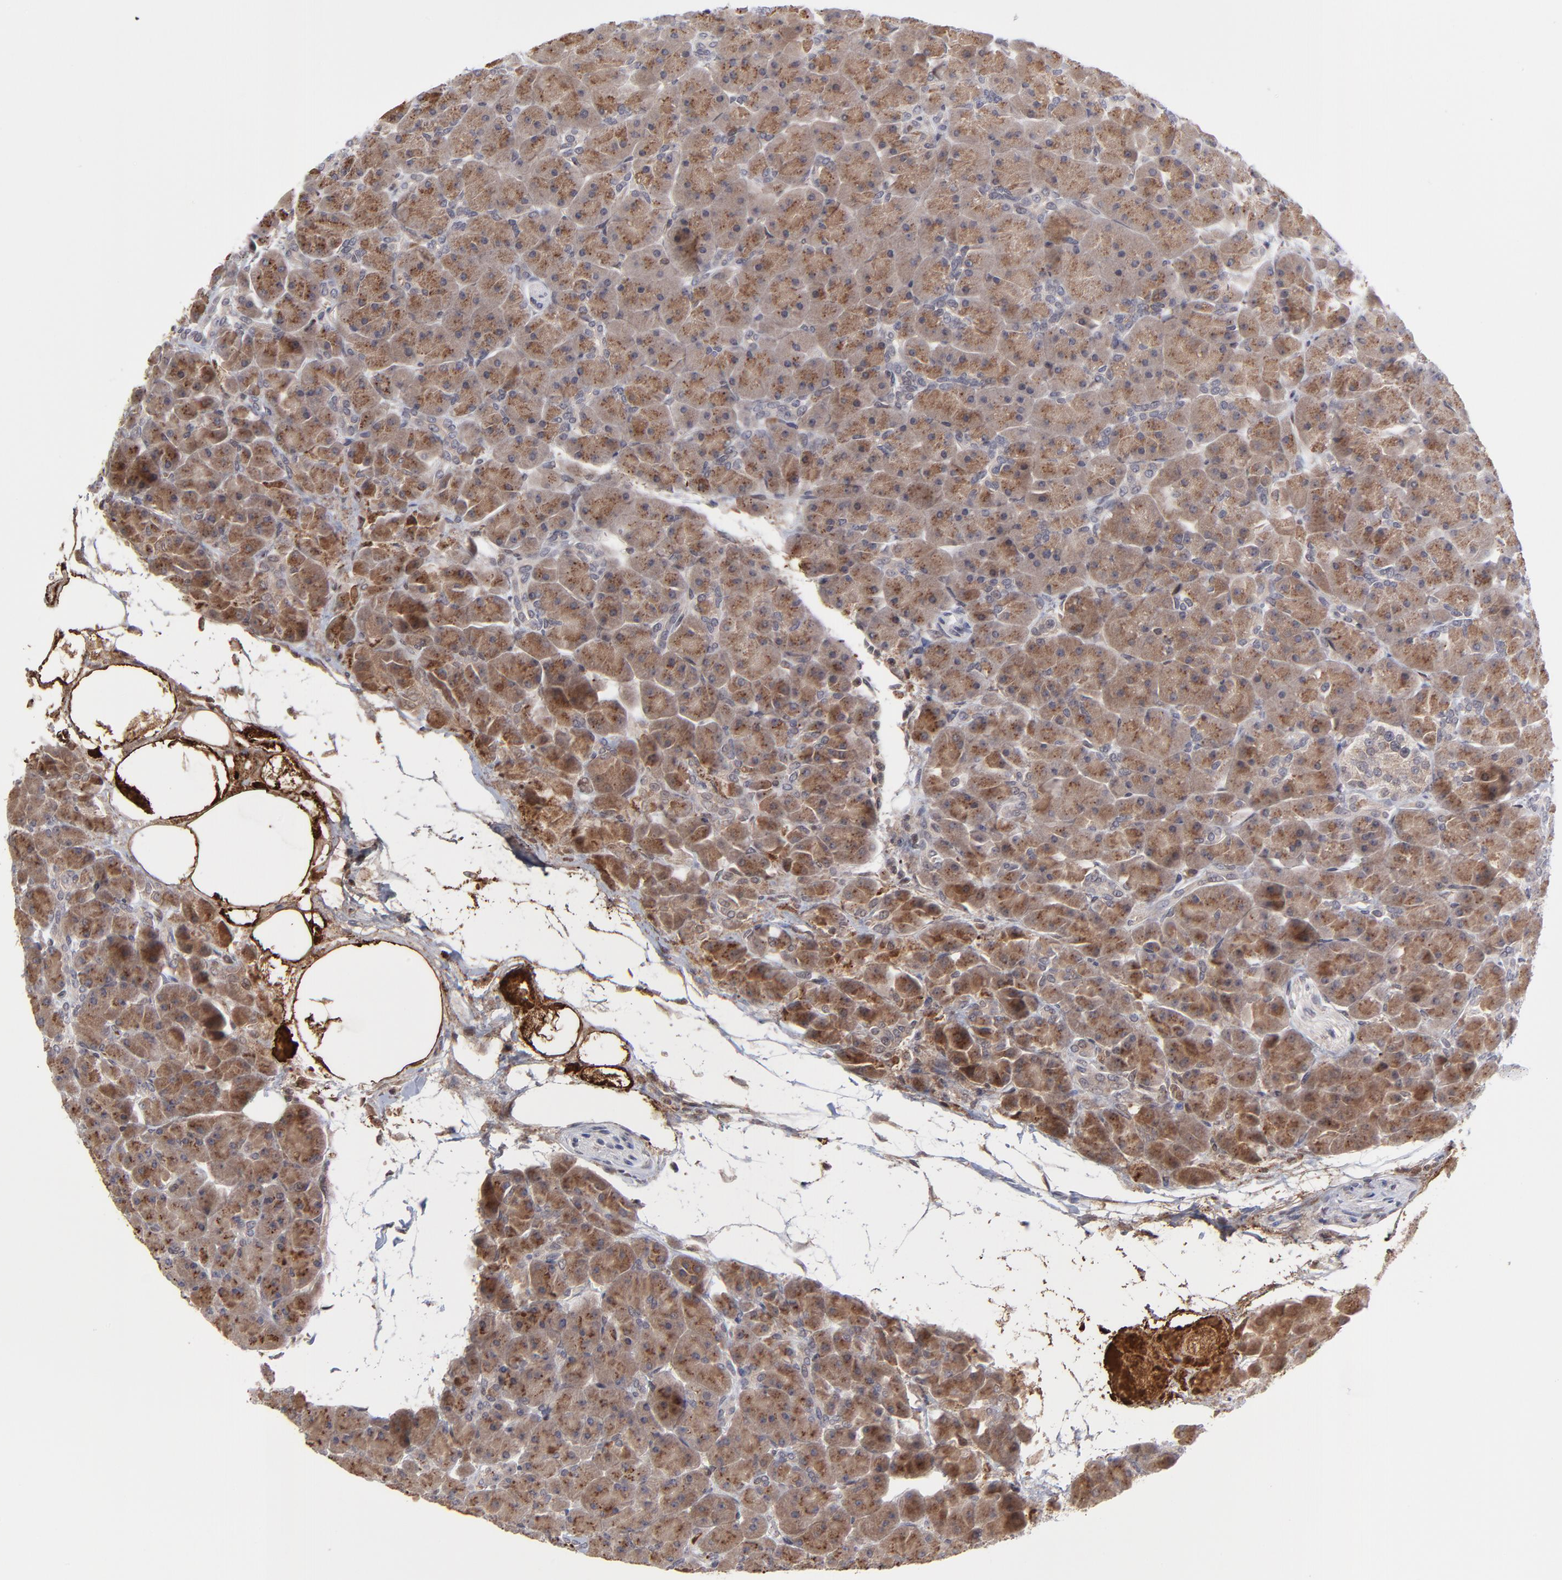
{"staining": {"intensity": "moderate", "quantity": ">75%", "location": "cytoplasmic/membranous"}, "tissue": "pancreas", "cell_type": "Exocrine glandular cells", "image_type": "normal", "snomed": [{"axis": "morphology", "description": "Normal tissue, NOS"}, {"axis": "topography", "description": "Pancreas"}], "caption": "A micrograph of pancreas stained for a protein reveals moderate cytoplasmic/membranous brown staining in exocrine glandular cells. Nuclei are stained in blue.", "gene": "UBE2L6", "patient": {"sex": "male", "age": 66}}